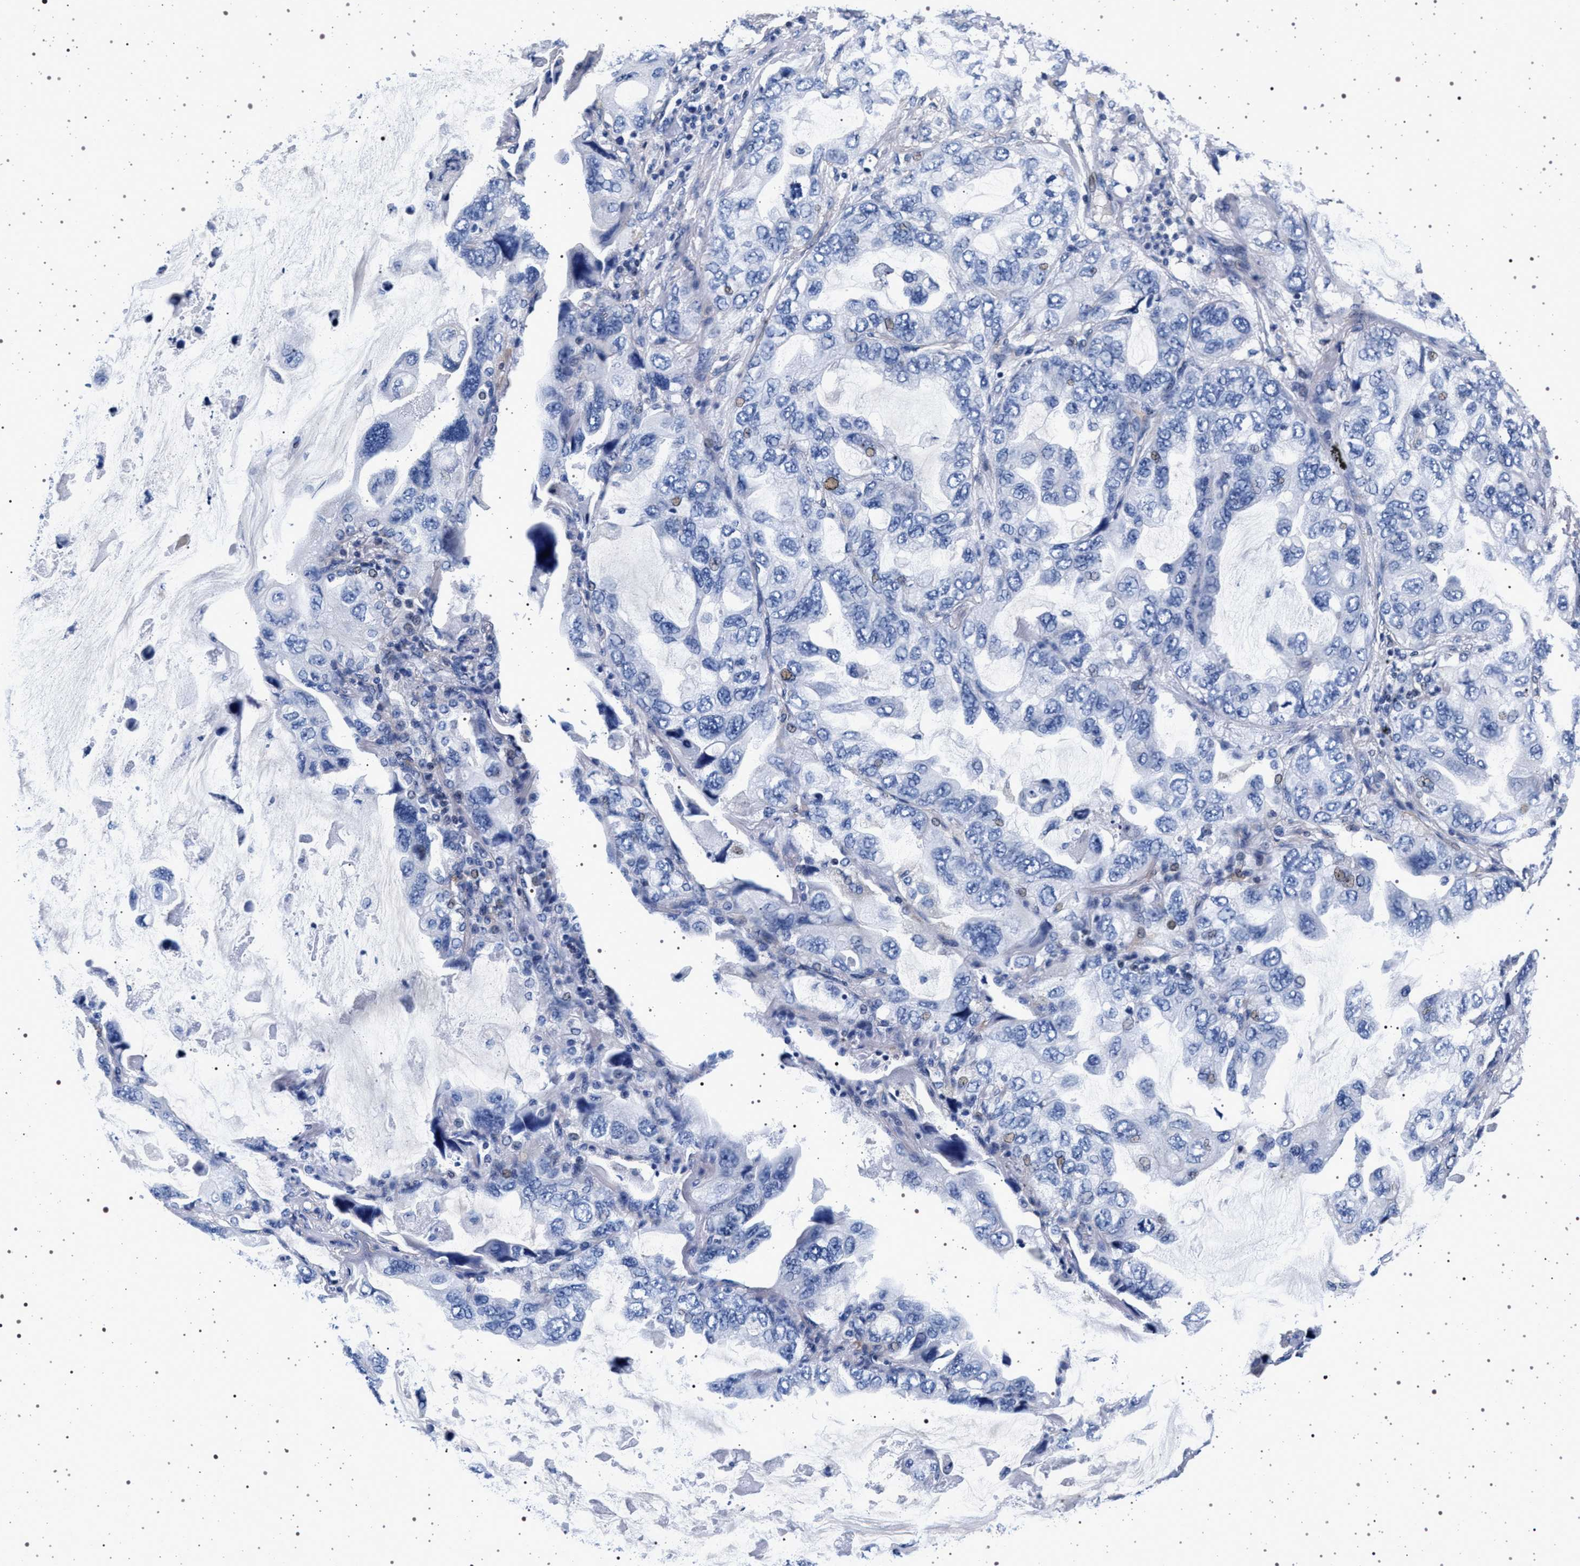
{"staining": {"intensity": "negative", "quantity": "none", "location": "none"}, "tissue": "lung cancer", "cell_type": "Tumor cells", "image_type": "cancer", "snomed": [{"axis": "morphology", "description": "Squamous cell carcinoma, NOS"}, {"axis": "topography", "description": "Lung"}], "caption": "Tumor cells are negative for brown protein staining in lung squamous cell carcinoma. (Immunohistochemistry (ihc), brightfield microscopy, high magnification).", "gene": "SLC9A1", "patient": {"sex": "female", "age": 73}}